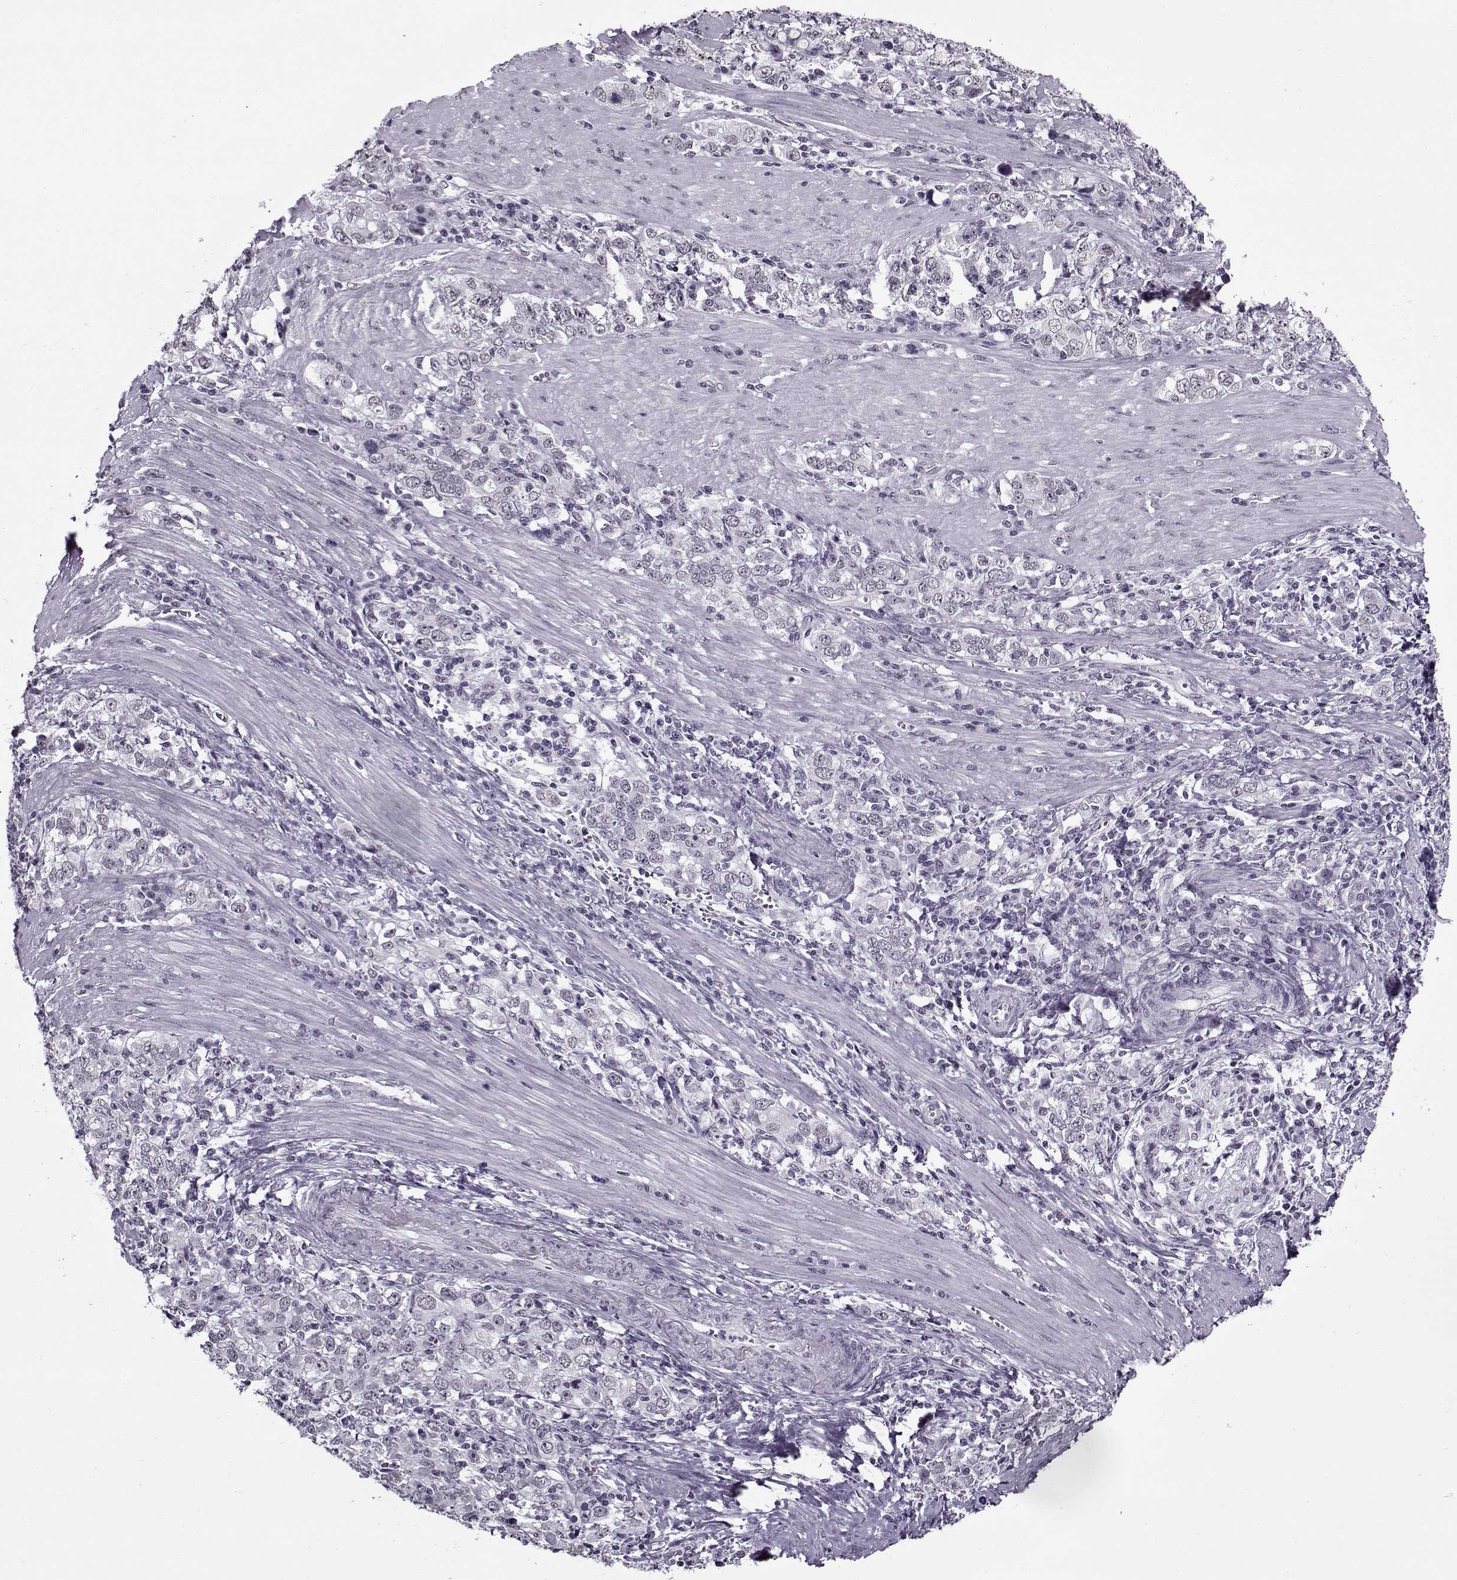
{"staining": {"intensity": "negative", "quantity": "none", "location": "none"}, "tissue": "stomach cancer", "cell_type": "Tumor cells", "image_type": "cancer", "snomed": [{"axis": "morphology", "description": "Adenocarcinoma, NOS"}, {"axis": "topography", "description": "Stomach, lower"}], "caption": "IHC photomicrograph of stomach cancer (adenocarcinoma) stained for a protein (brown), which shows no positivity in tumor cells.", "gene": "PRMT8", "patient": {"sex": "female", "age": 72}}